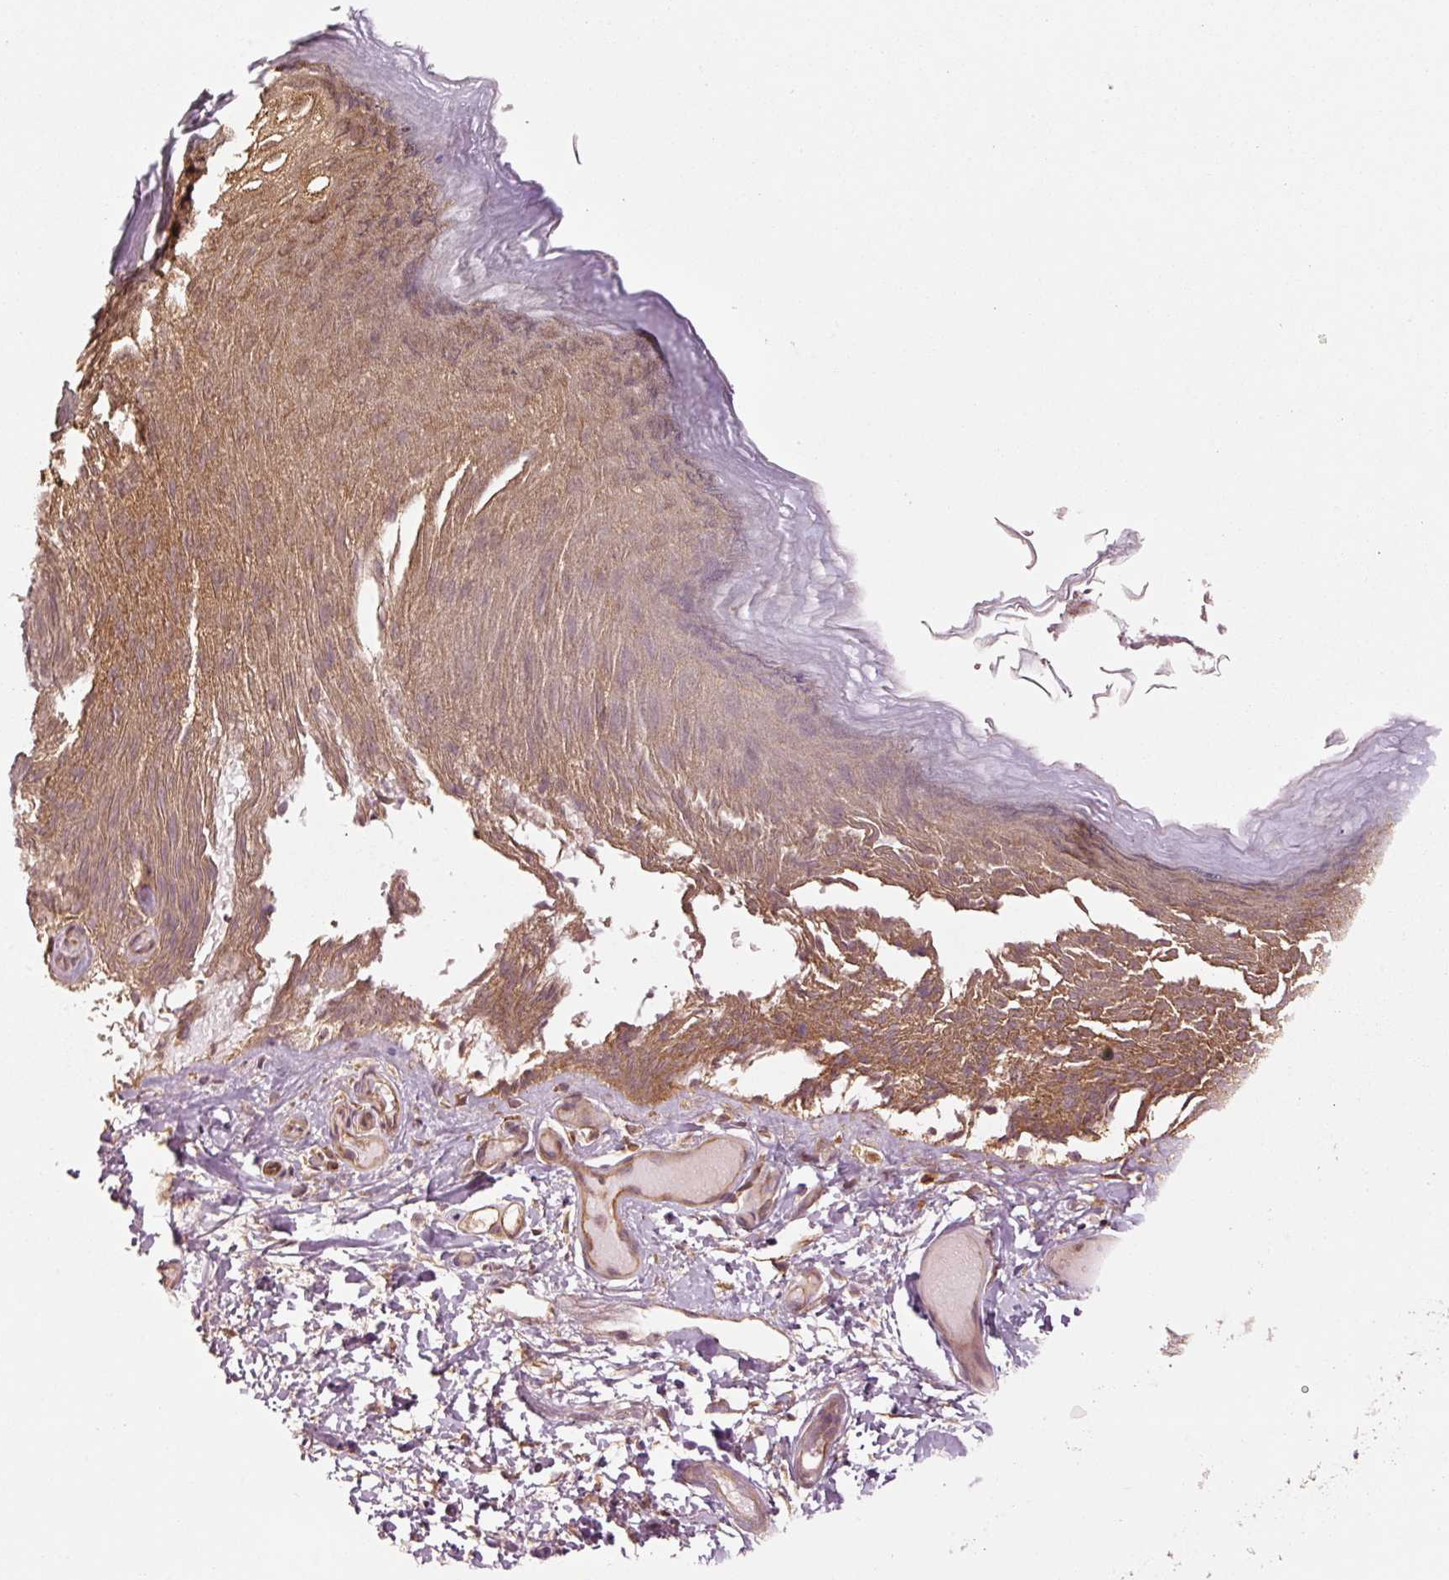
{"staining": {"intensity": "strong", "quantity": ">75%", "location": "cytoplasmic/membranous"}, "tissue": "skin", "cell_type": "Epidermal cells", "image_type": "normal", "snomed": [{"axis": "morphology", "description": "Normal tissue, NOS"}, {"axis": "topography", "description": "Anal"}], "caption": "Immunohistochemical staining of benign human skin displays >75% levels of strong cytoplasmic/membranous protein expression in about >75% of epidermal cells.", "gene": "MRPL16", "patient": {"sex": "female", "age": 40}}